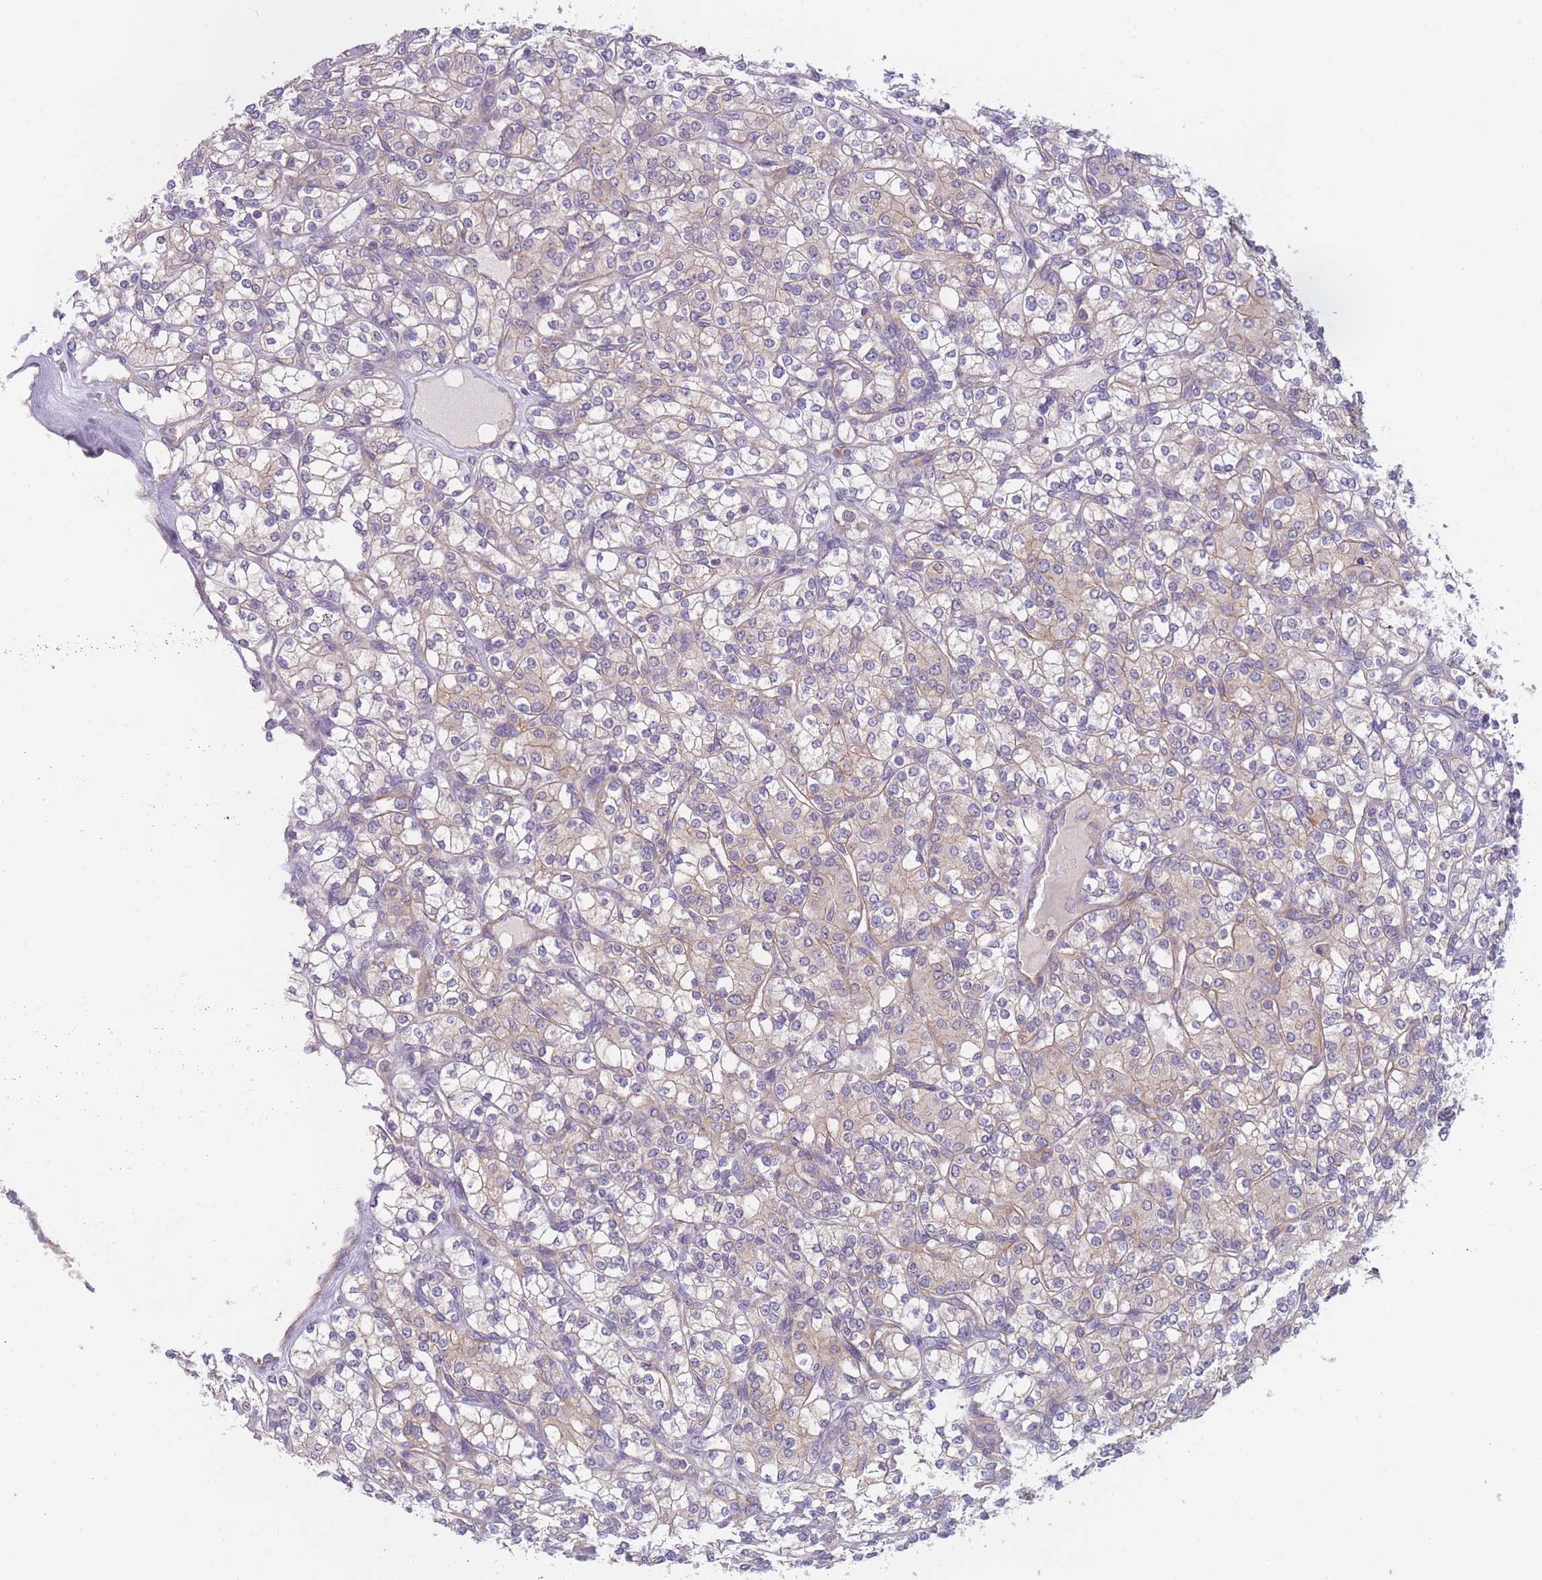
{"staining": {"intensity": "weak", "quantity": "<25%", "location": "cytoplasmic/membranous"}, "tissue": "renal cancer", "cell_type": "Tumor cells", "image_type": "cancer", "snomed": [{"axis": "morphology", "description": "Adenocarcinoma, NOS"}, {"axis": "topography", "description": "Kidney"}], "caption": "The micrograph shows no staining of tumor cells in adenocarcinoma (renal). (Immunohistochemistry, brightfield microscopy, high magnification).", "gene": "WDR93", "patient": {"sex": "male", "age": 77}}